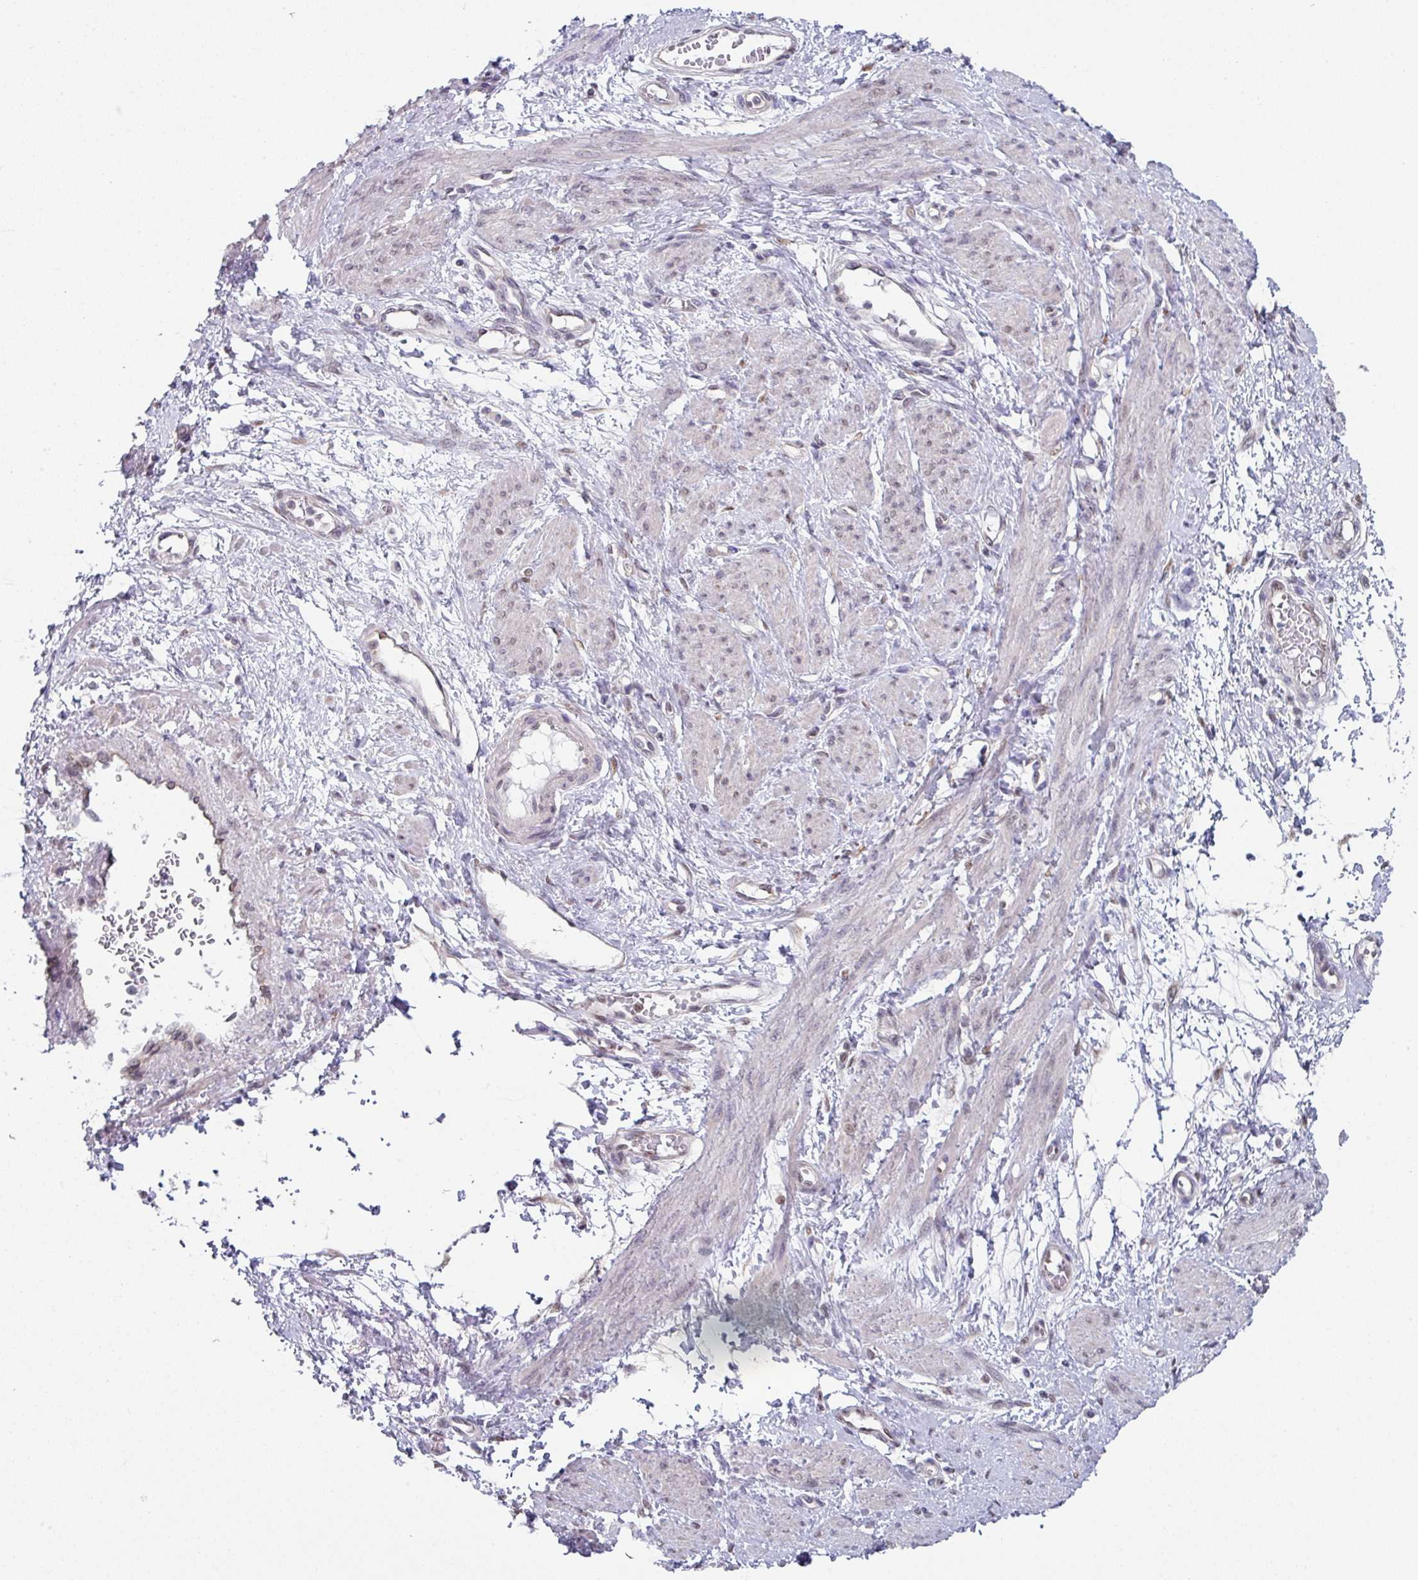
{"staining": {"intensity": "weak", "quantity": "25%-75%", "location": "nuclear"}, "tissue": "smooth muscle", "cell_type": "Smooth muscle cells", "image_type": "normal", "snomed": [{"axis": "morphology", "description": "Normal tissue, NOS"}, {"axis": "topography", "description": "Smooth muscle"}, {"axis": "topography", "description": "Uterus"}], "caption": "Brown immunohistochemical staining in unremarkable human smooth muscle reveals weak nuclear positivity in about 25%-75% of smooth muscle cells. The staining is performed using DAB brown chromogen to label protein expression. The nuclei are counter-stained blue using hematoxylin.", "gene": "TMED5", "patient": {"sex": "female", "age": 39}}